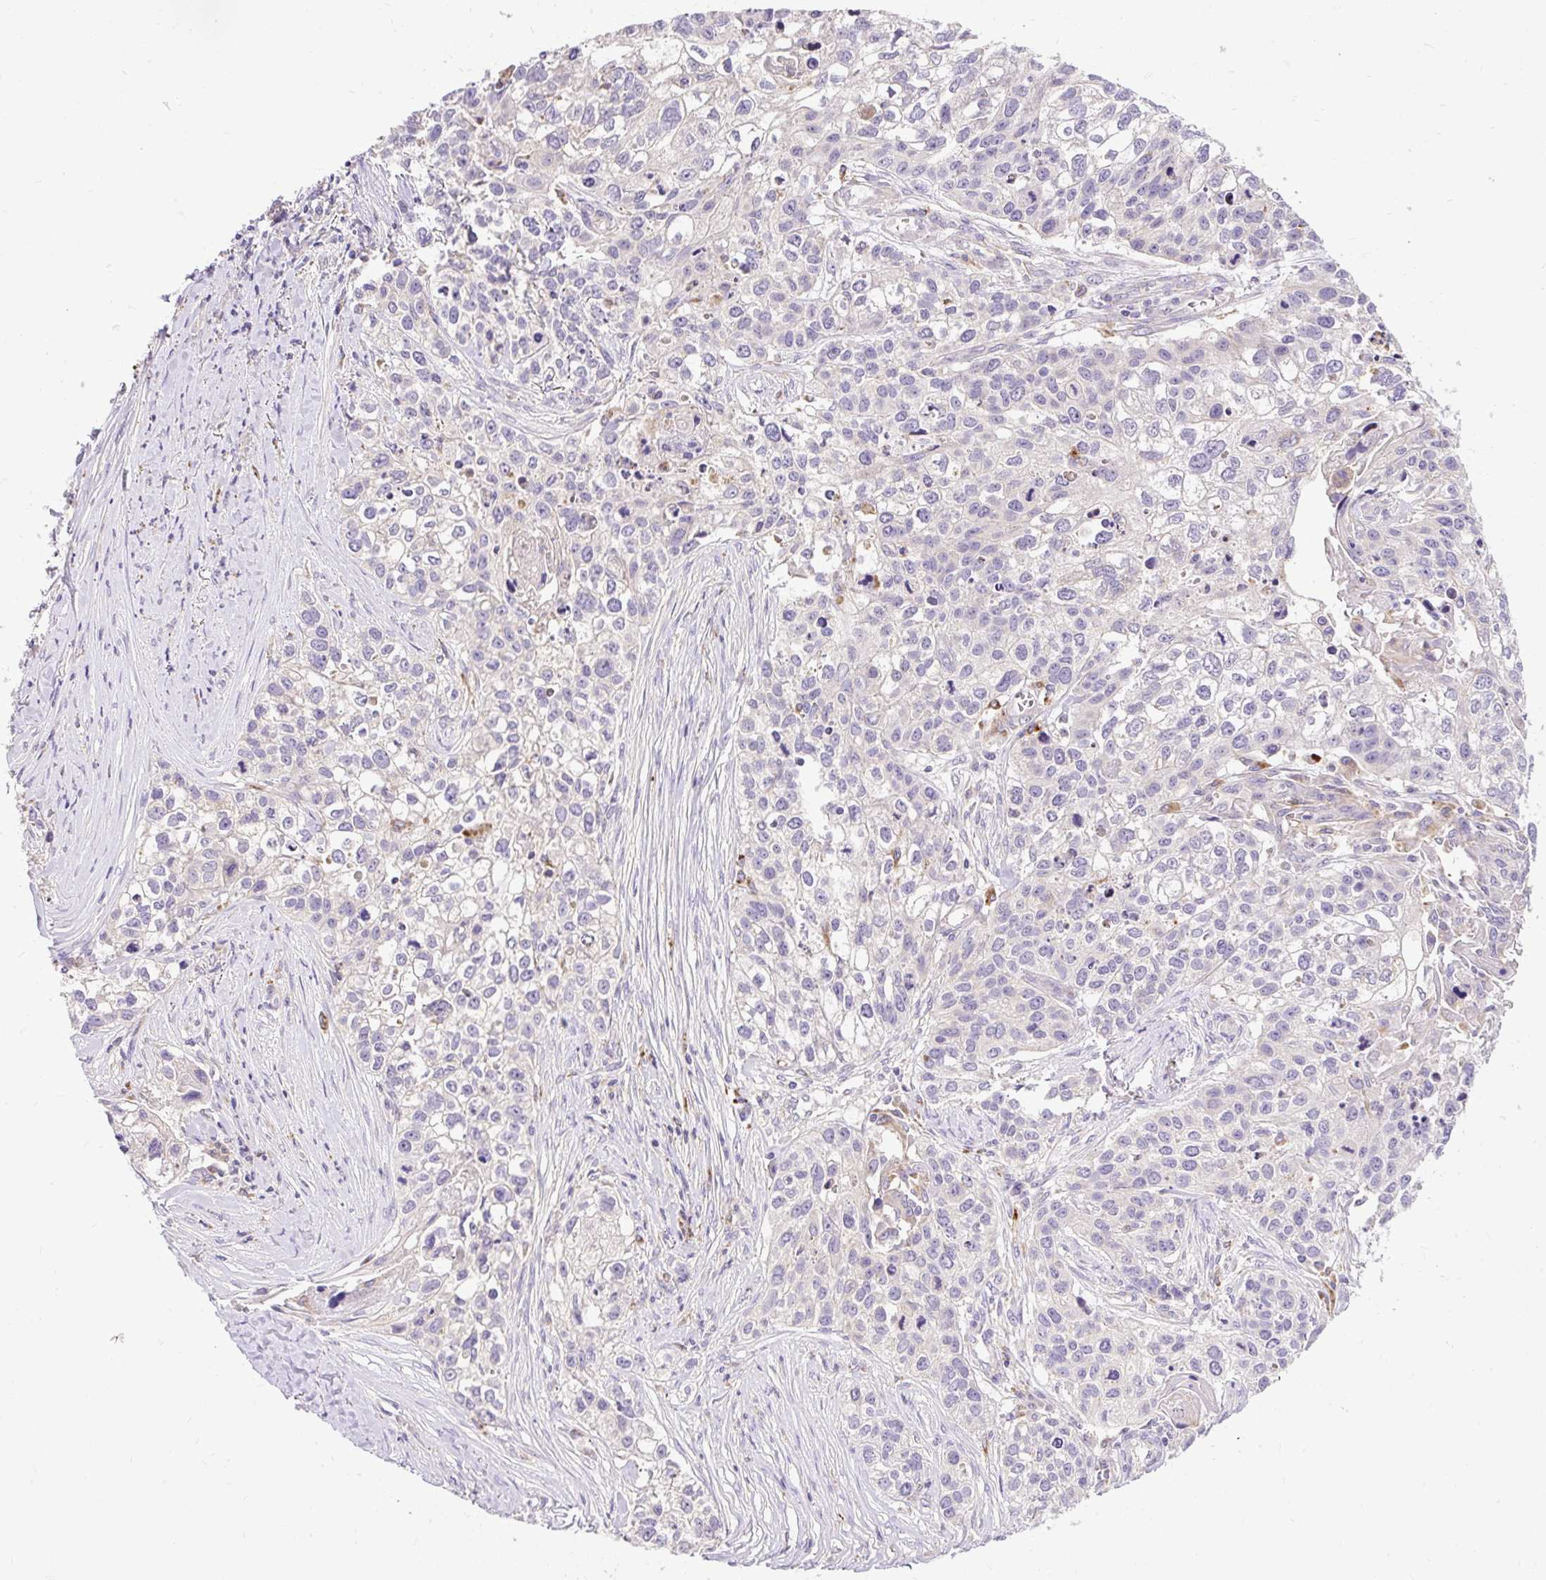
{"staining": {"intensity": "negative", "quantity": "none", "location": "none"}, "tissue": "lung cancer", "cell_type": "Tumor cells", "image_type": "cancer", "snomed": [{"axis": "morphology", "description": "Squamous cell carcinoma, NOS"}, {"axis": "topography", "description": "Lung"}], "caption": "A micrograph of lung cancer (squamous cell carcinoma) stained for a protein reveals no brown staining in tumor cells.", "gene": "HEXB", "patient": {"sex": "male", "age": 74}}